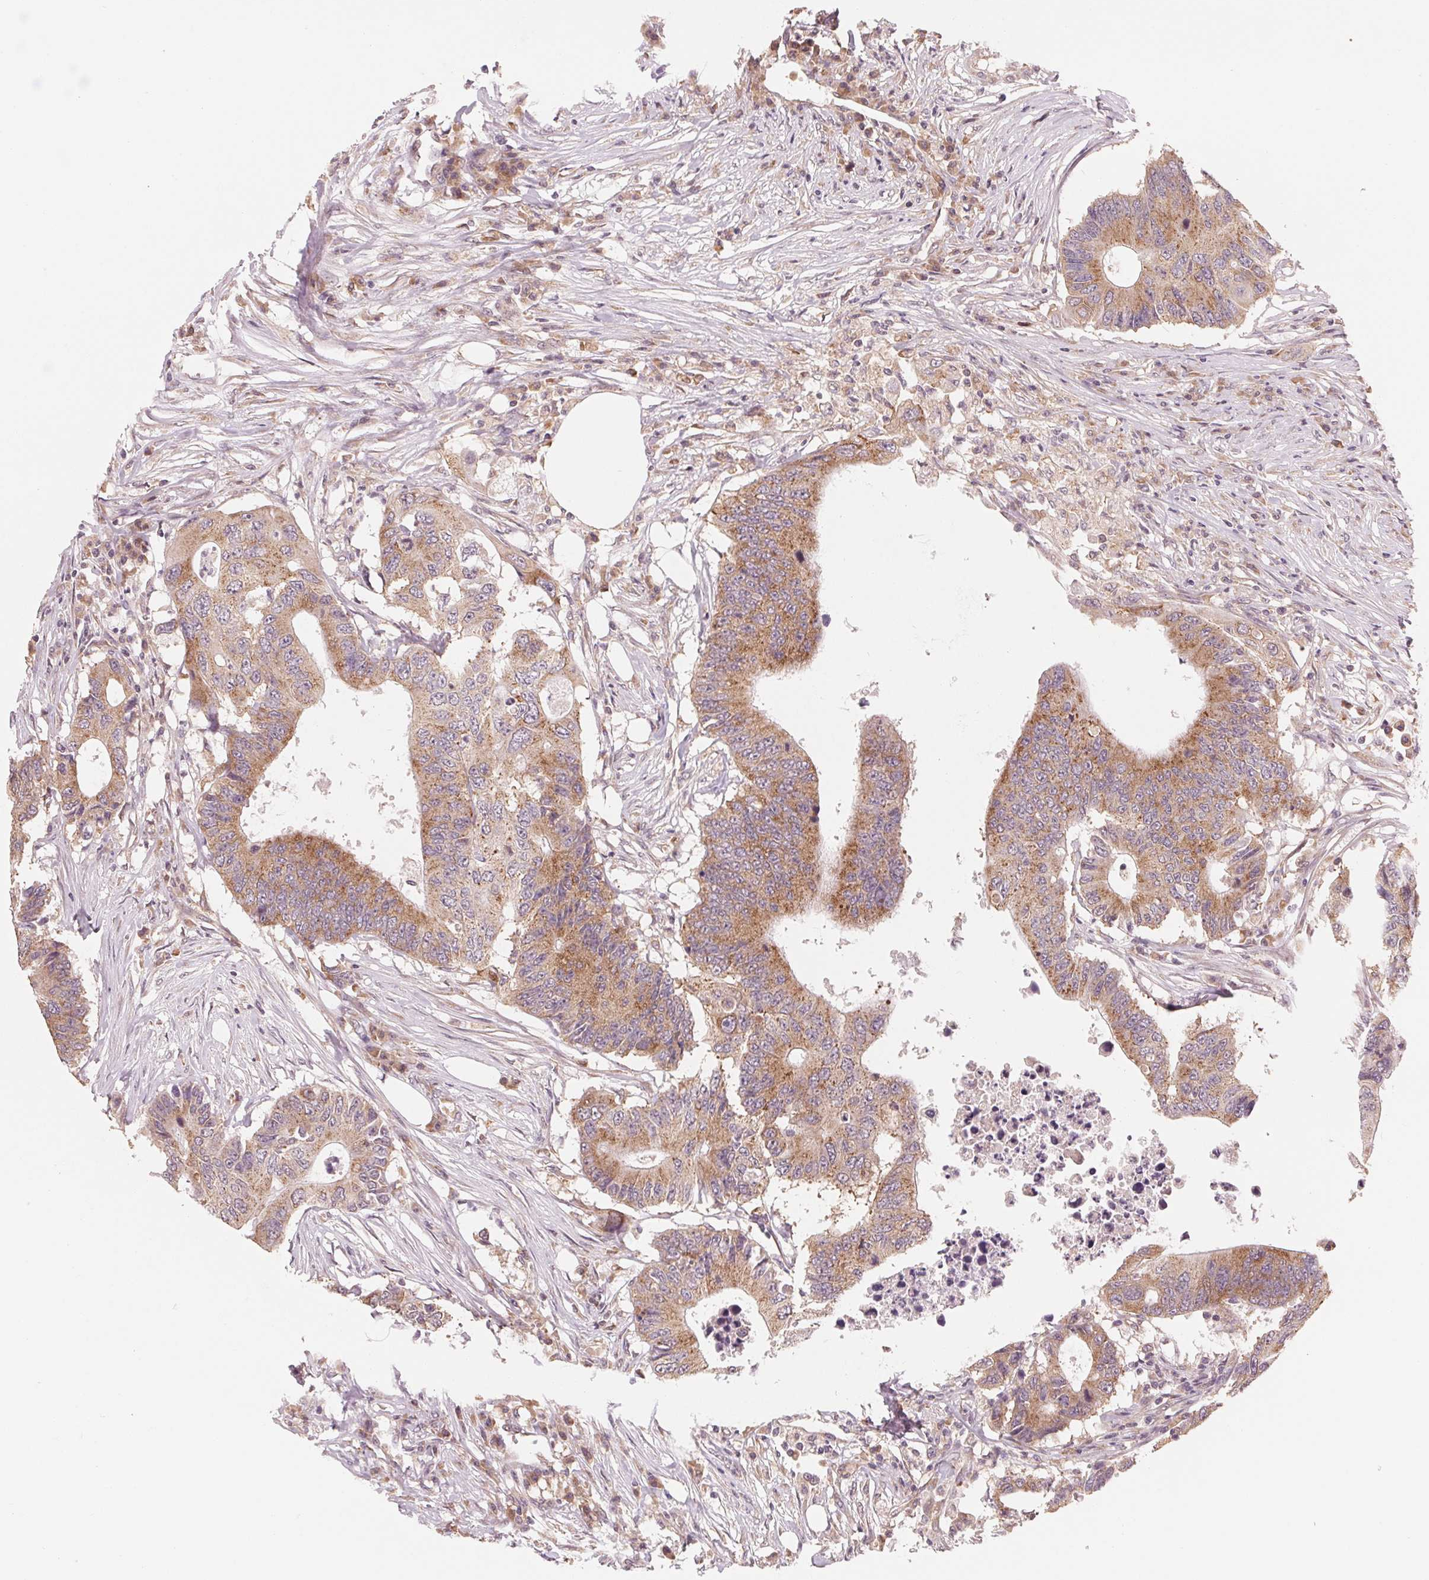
{"staining": {"intensity": "moderate", "quantity": ">75%", "location": "cytoplasmic/membranous"}, "tissue": "colorectal cancer", "cell_type": "Tumor cells", "image_type": "cancer", "snomed": [{"axis": "morphology", "description": "Adenocarcinoma, NOS"}, {"axis": "topography", "description": "Colon"}], "caption": "The histopathology image demonstrates staining of colorectal cancer, revealing moderate cytoplasmic/membranous protein staining (brown color) within tumor cells.", "gene": "GIGYF2", "patient": {"sex": "male", "age": 71}}